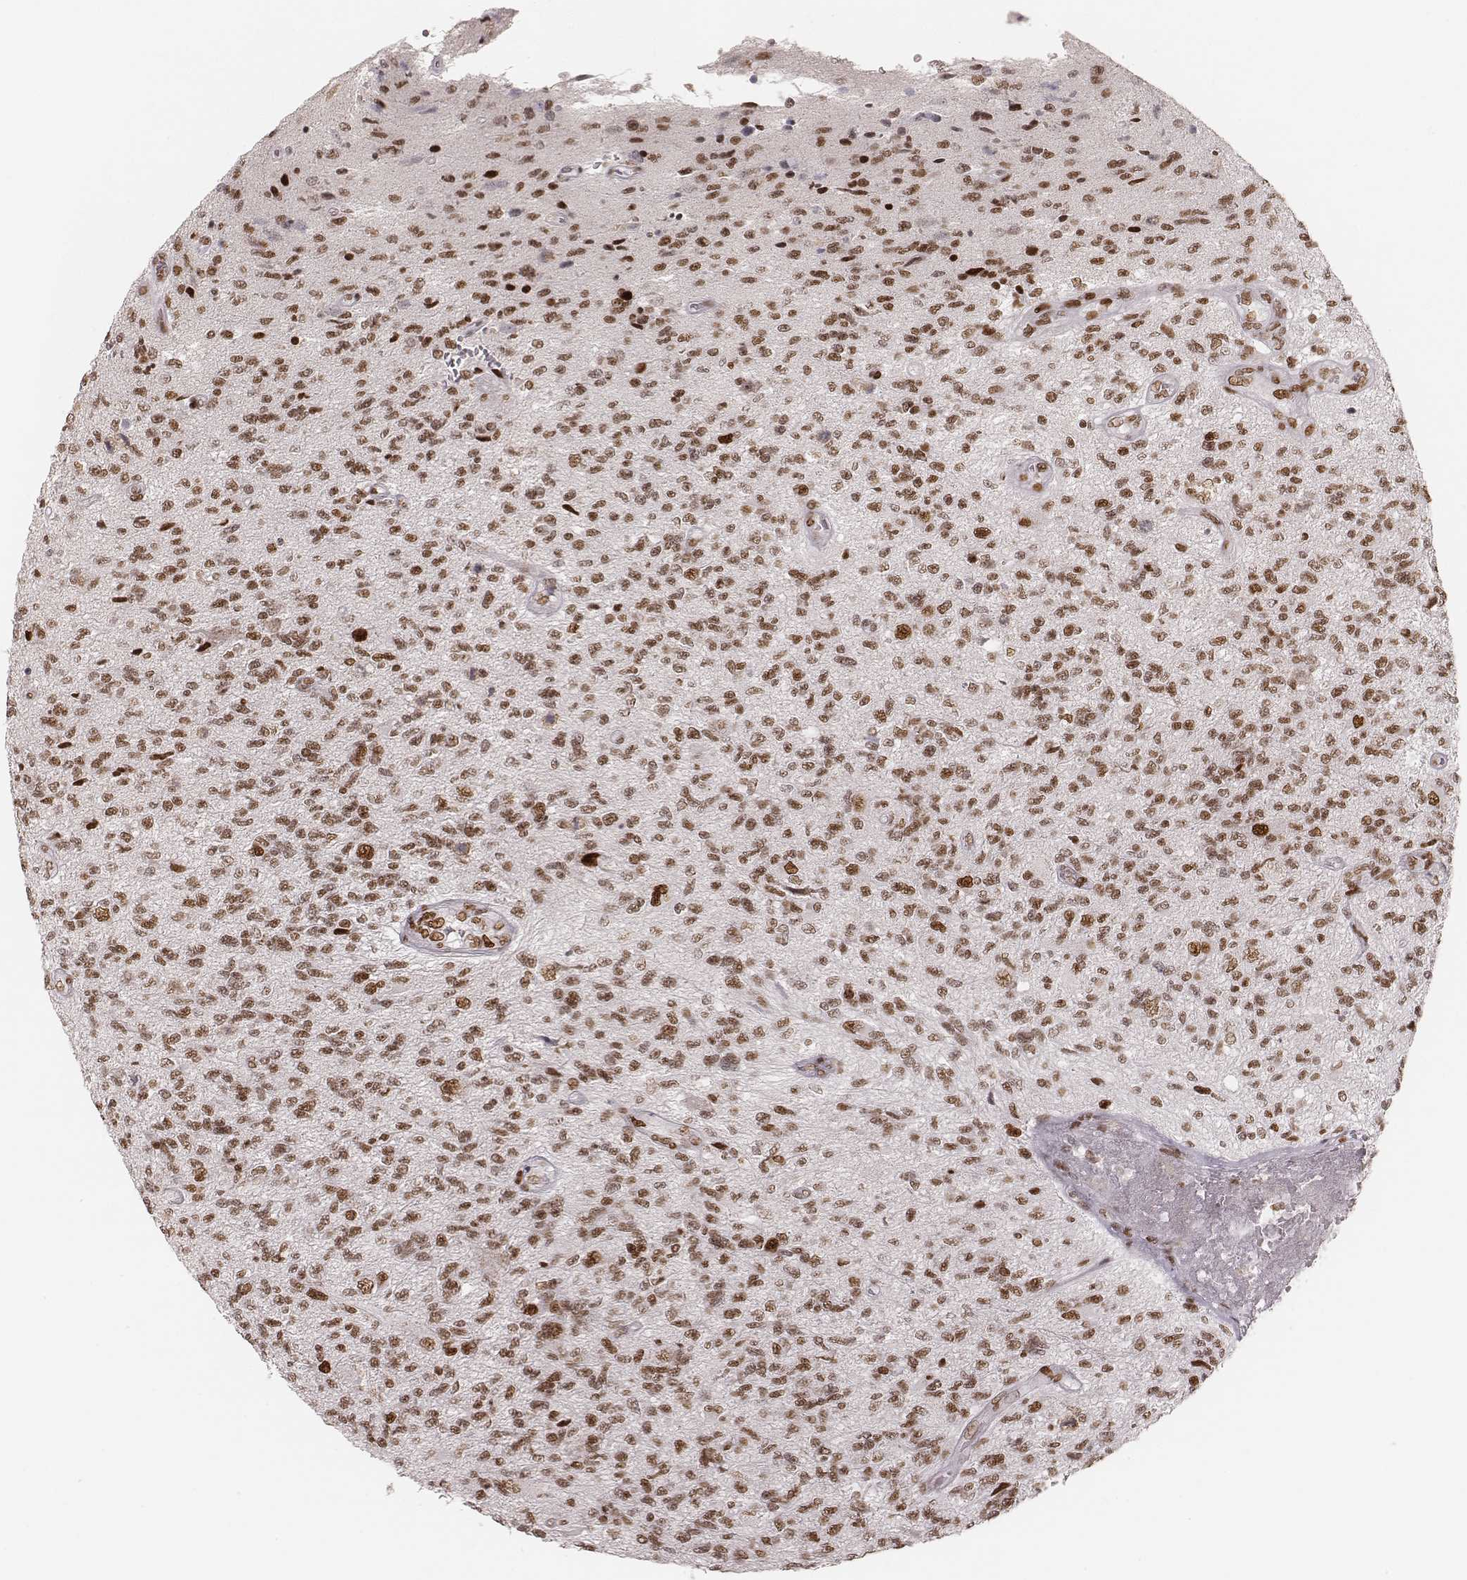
{"staining": {"intensity": "moderate", "quantity": ">75%", "location": "nuclear"}, "tissue": "glioma", "cell_type": "Tumor cells", "image_type": "cancer", "snomed": [{"axis": "morphology", "description": "Glioma, malignant, High grade"}, {"axis": "topography", "description": "Brain"}], "caption": "A brown stain highlights moderate nuclear expression of a protein in glioma tumor cells.", "gene": "HNRNPC", "patient": {"sex": "male", "age": 56}}